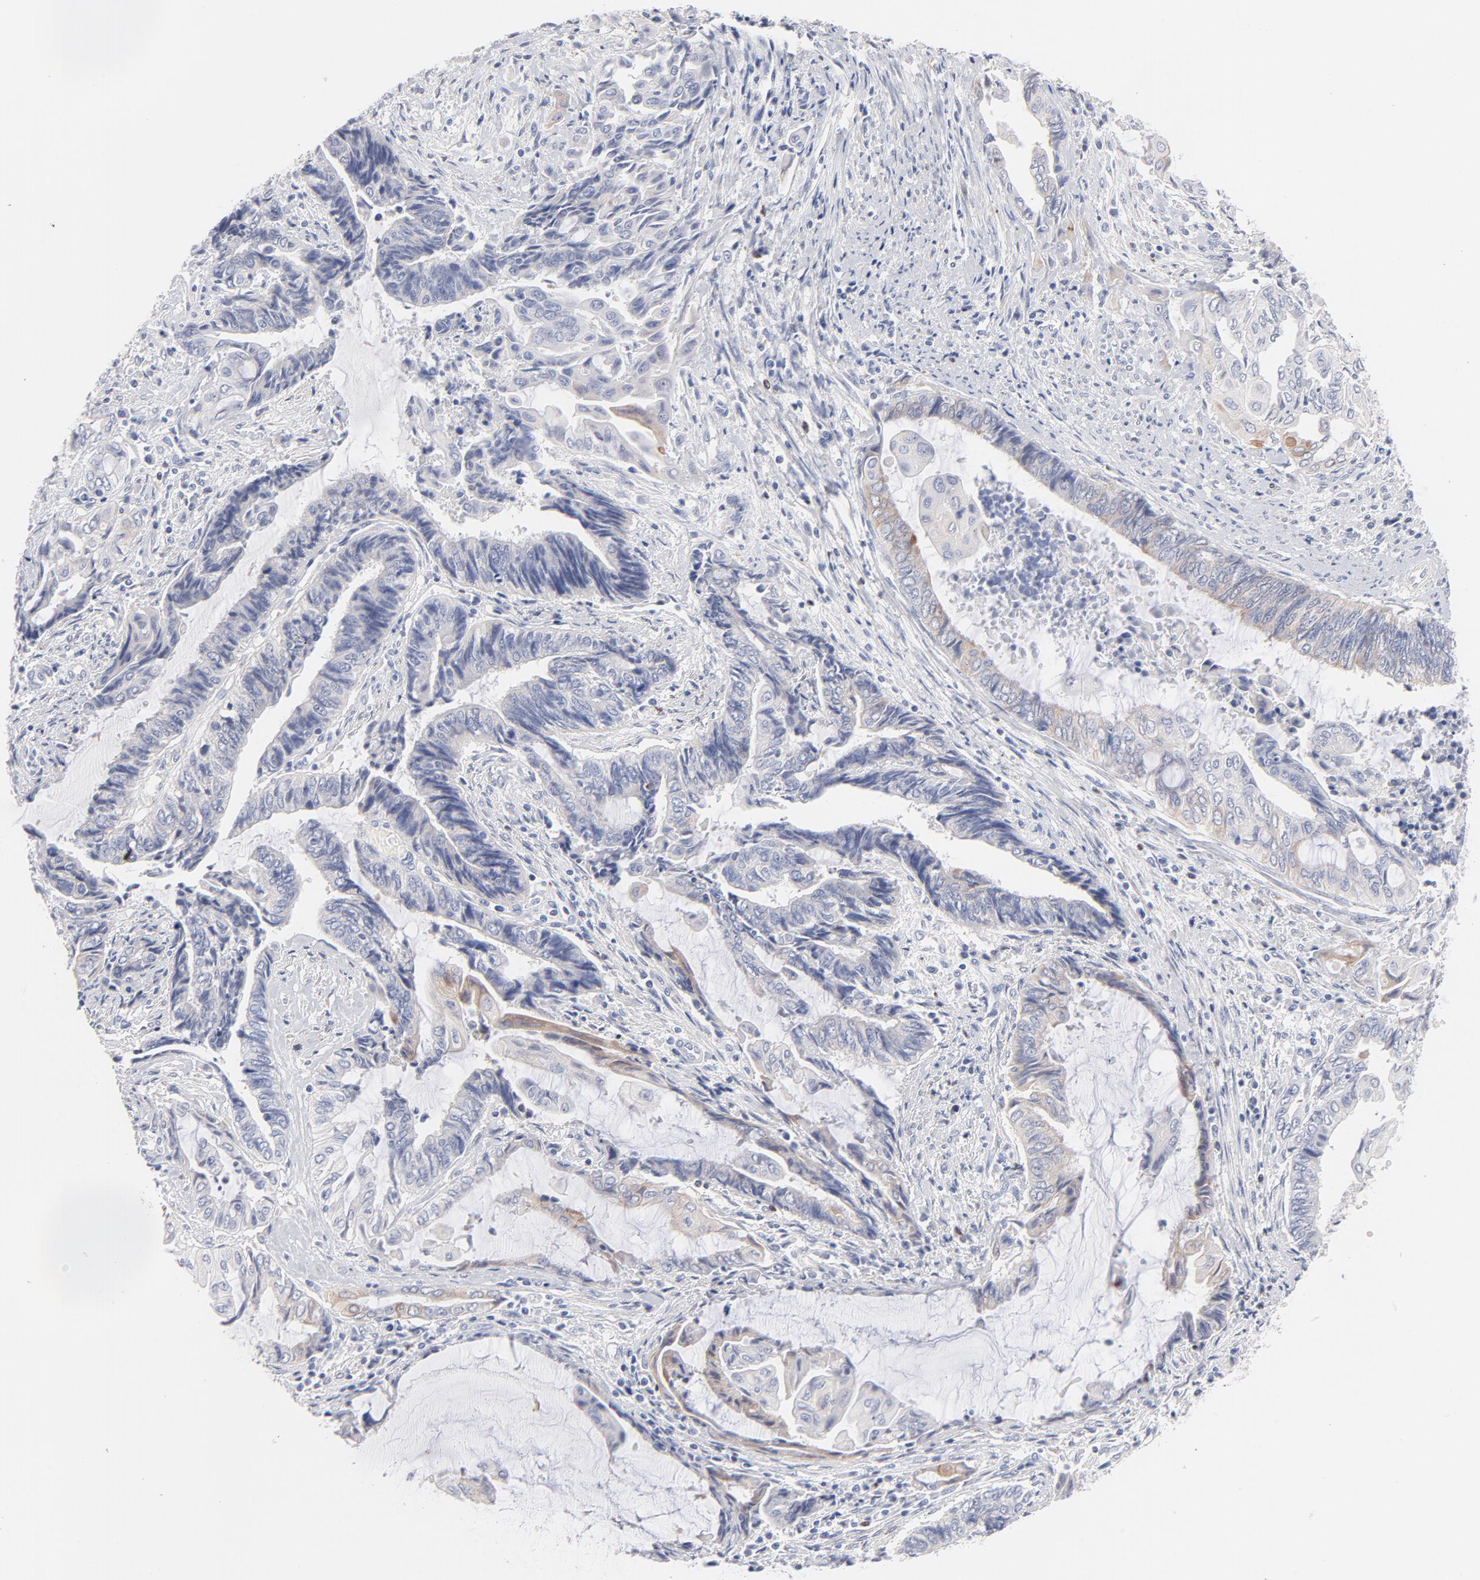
{"staining": {"intensity": "moderate", "quantity": "<25%", "location": "cytoplasmic/membranous"}, "tissue": "endometrial cancer", "cell_type": "Tumor cells", "image_type": "cancer", "snomed": [{"axis": "morphology", "description": "Adenocarcinoma, NOS"}, {"axis": "topography", "description": "Uterus"}, {"axis": "topography", "description": "Endometrium"}], "caption": "Endometrial cancer (adenocarcinoma) tissue displays moderate cytoplasmic/membranous positivity in approximately <25% of tumor cells, visualized by immunohistochemistry. Using DAB (3,3'-diaminobenzidine) (brown) and hematoxylin (blue) stains, captured at high magnification using brightfield microscopy.", "gene": "MID1", "patient": {"sex": "female", "age": 70}}